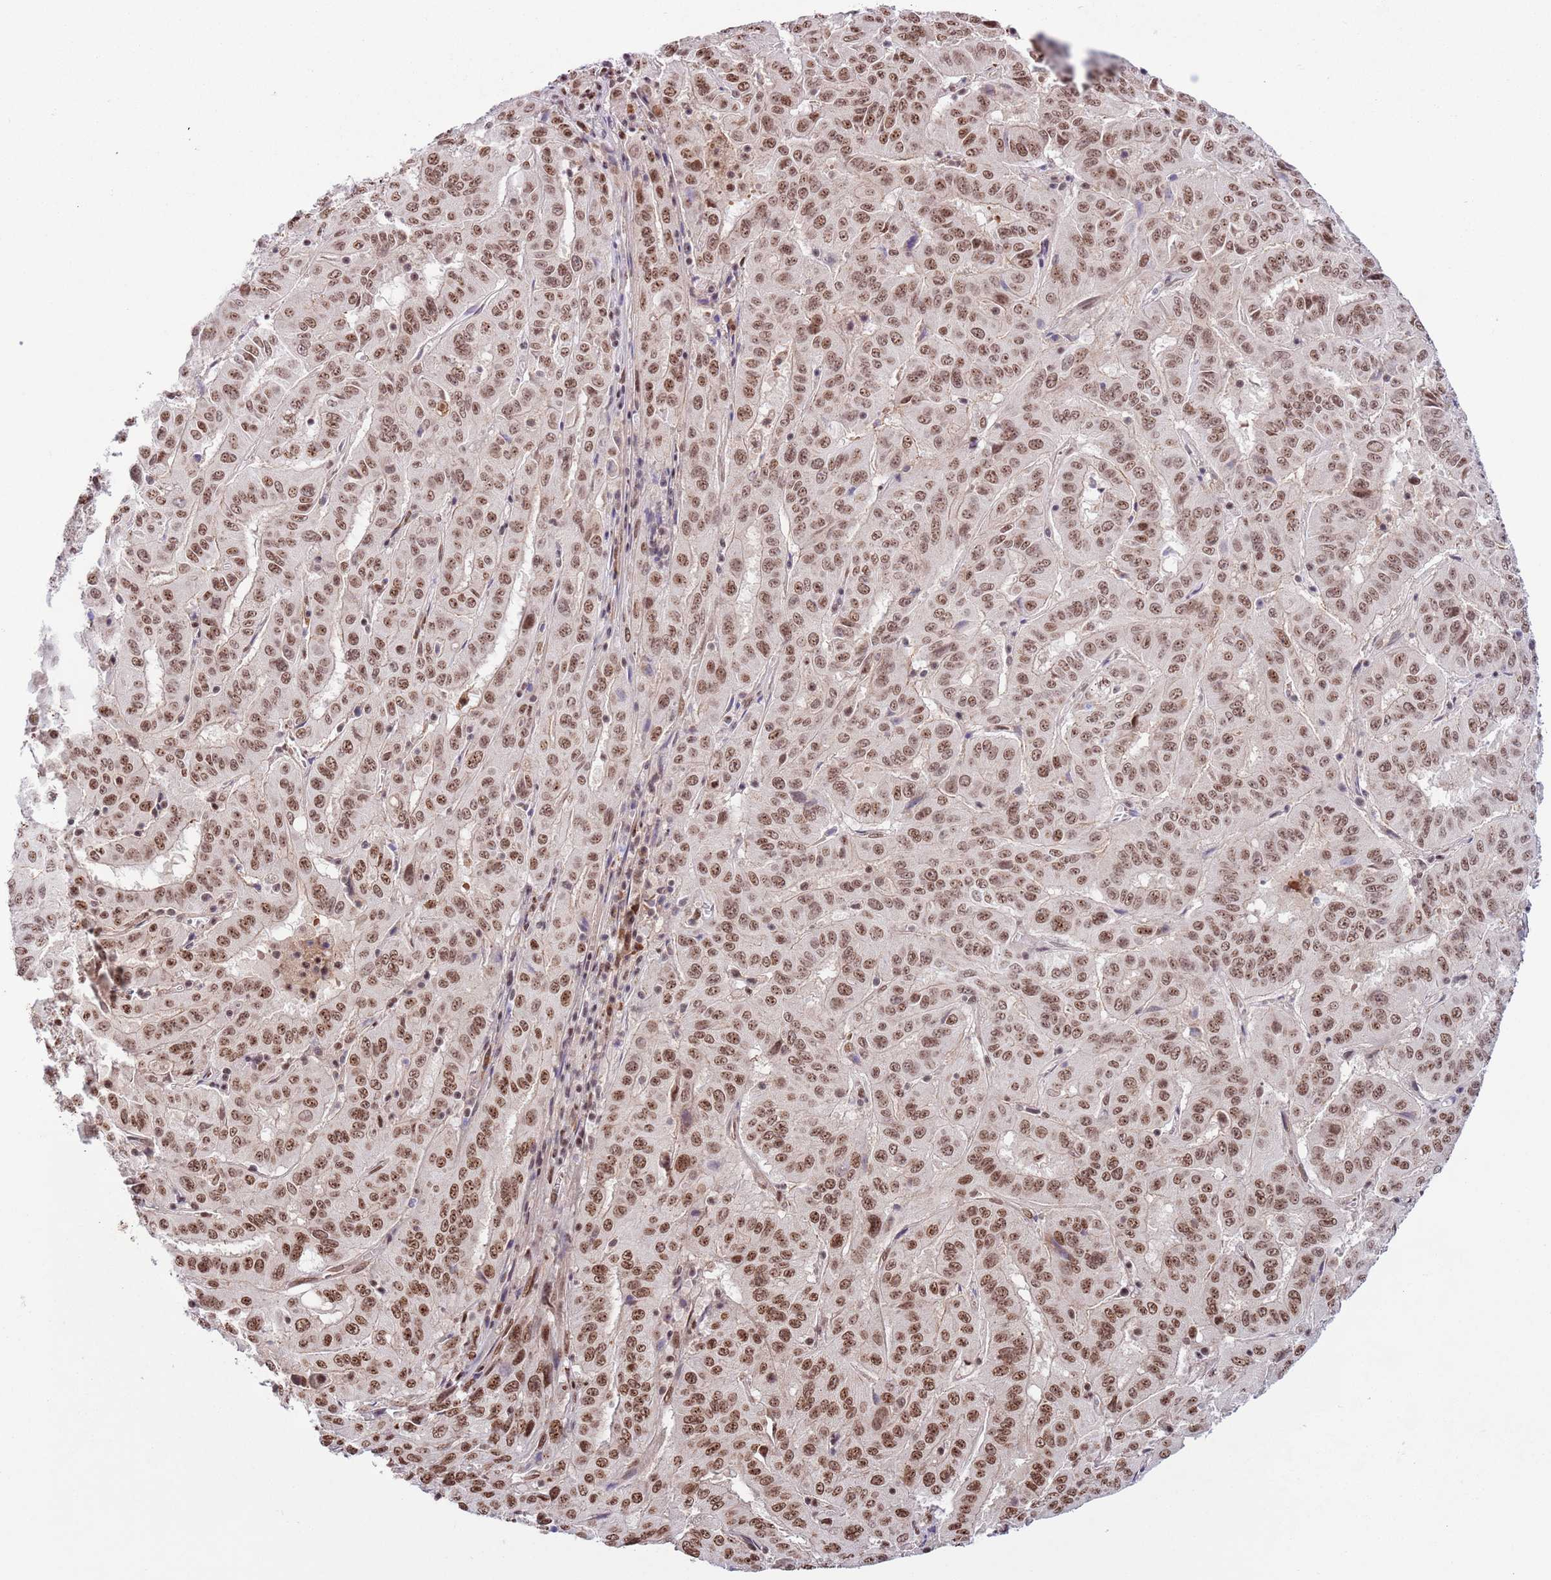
{"staining": {"intensity": "moderate", "quantity": ">75%", "location": "nuclear"}, "tissue": "pancreatic cancer", "cell_type": "Tumor cells", "image_type": "cancer", "snomed": [{"axis": "morphology", "description": "Adenocarcinoma, NOS"}, {"axis": "topography", "description": "Pancreas"}], "caption": "This micrograph demonstrates immunohistochemistry staining of human adenocarcinoma (pancreatic), with medium moderate nuclear positivity in approximately >75% of tumor cells.", "gene": "SIPA1L3", "patient": {"sex": "male", "age": 63}}